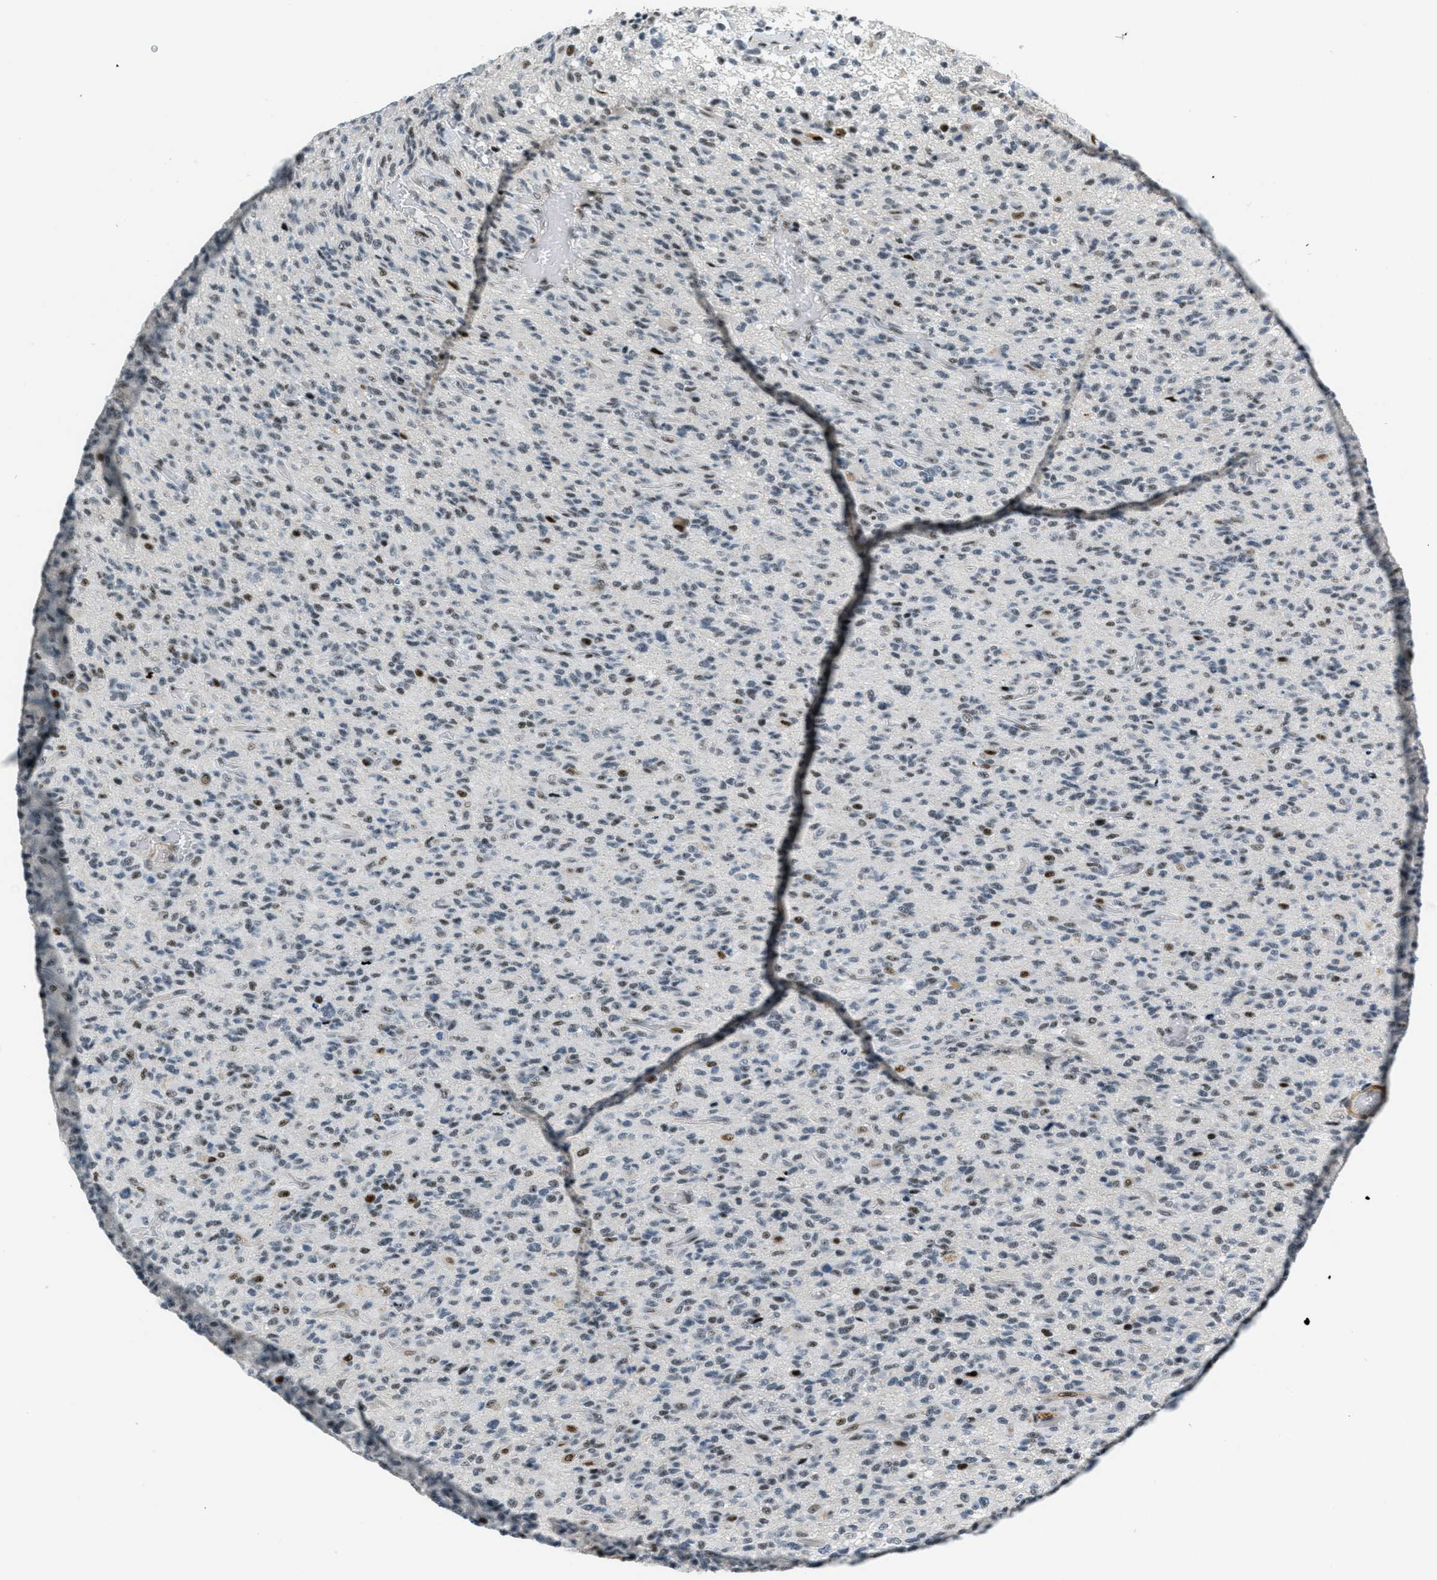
{"staining": {"intensity": "moderate", "quantity": "<25%", "location": "nuclear"}, "tissue": "glioma", "cell_type": "Tumor cells", "image_type": "cancer", "snomed": [{"axis": "morphology", "description": "Glioma, malignant, High grade"}, {"axis": "topography", "description": "Brain"}], "caption": "IHC image of human glioma stained for a protein (brown), which shows low levels of moderate nuclear staining in approximately <25% of tumor cells.", "gene": "ZDHHC23", "patient": {"sex": "male", "age": 71}}